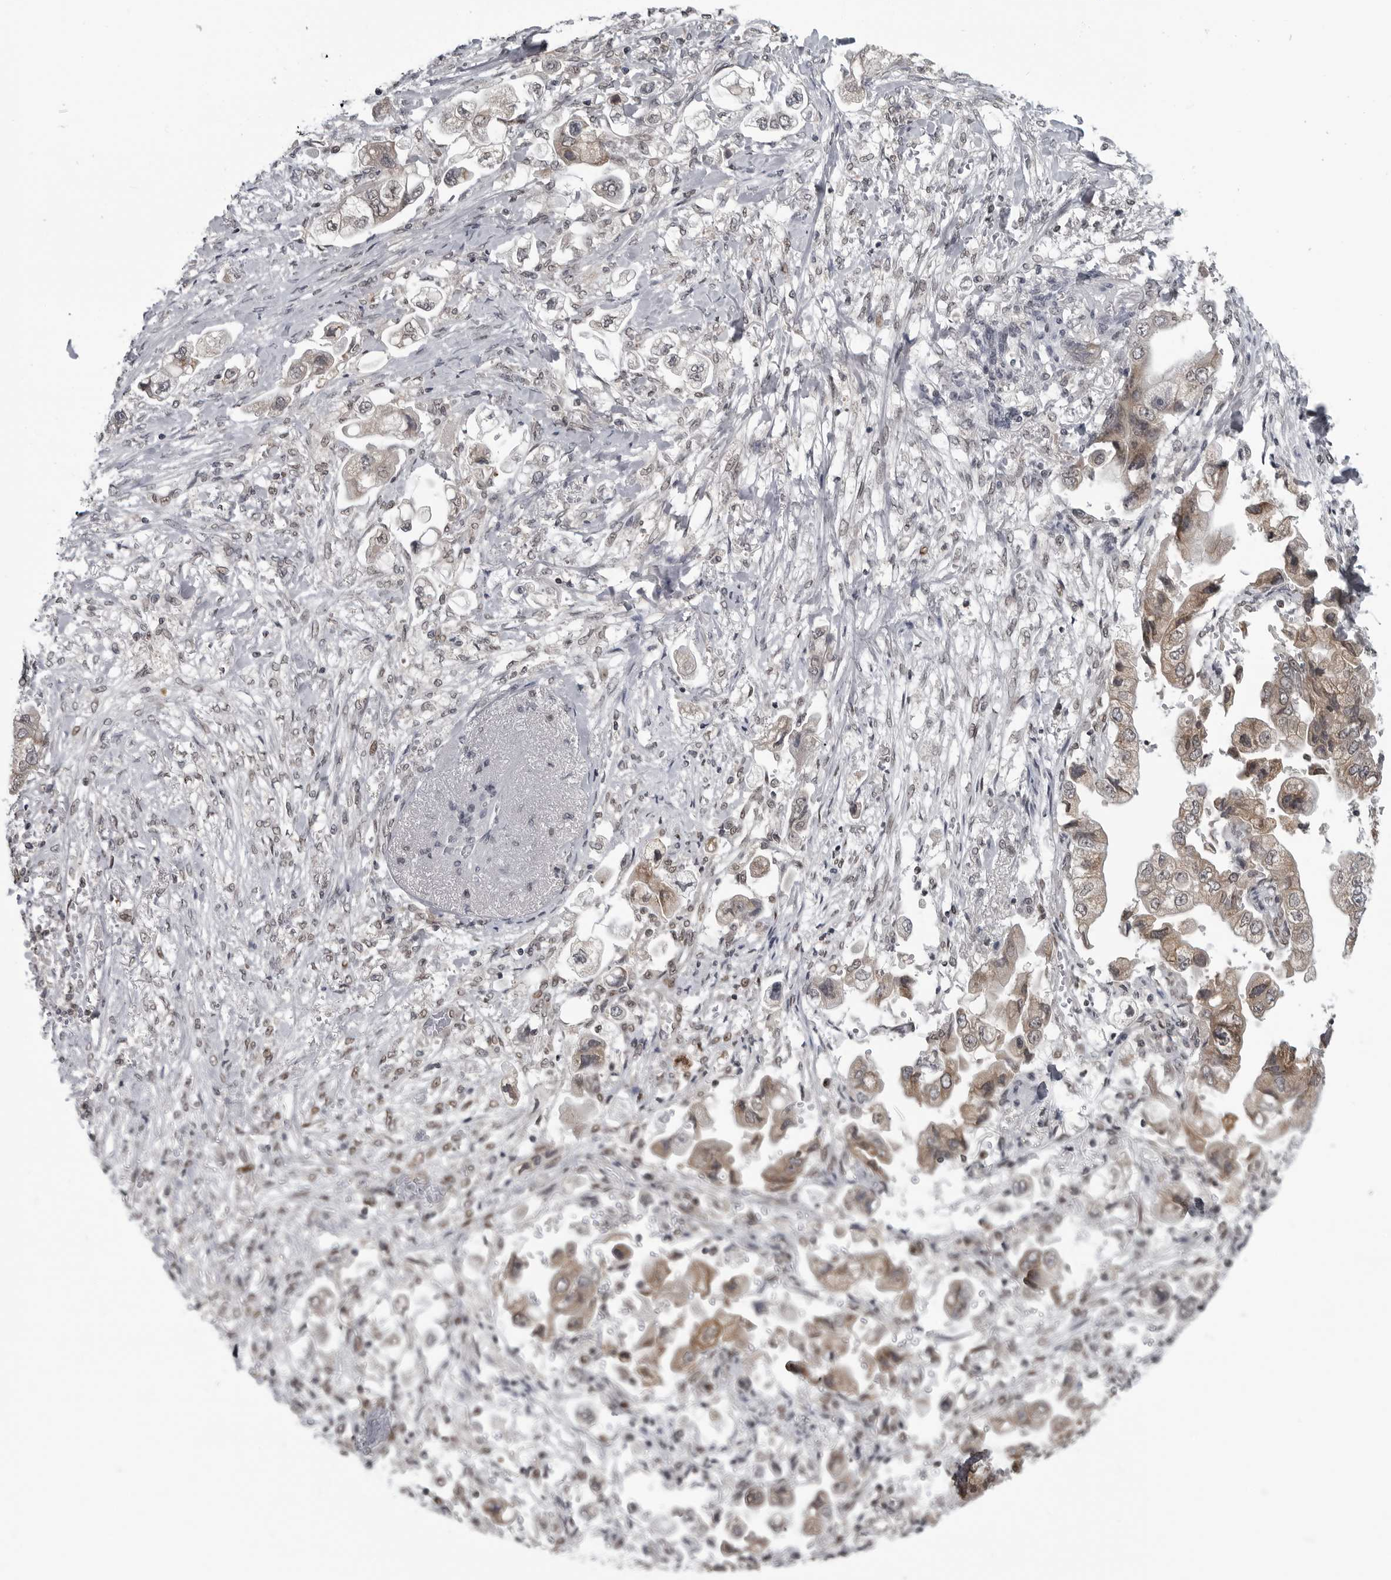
{"staining": {"intensity": "weak", "quantity": ">75%", "location": "cytoplasmic/membranous"}, "tissue": "stomach cancer", "cell_type": "Tumor cells", "image_type": "cancer", "snomed": [{"axis": "morphology", "description": "Adenocarcinoma, NOS"}, {"axis": "topography", "description": "Stomach"}], "caption": "A high-resolution histopathology image shows immunohistochemistry (IHC) staining of stomach cancer (adenocarcinoma), which shows weak cytoplasmic/membranous positivity in about >75% of tumor cells.", "gene": "C8orf58", "patient": {"sex": "male", "age": 62}}